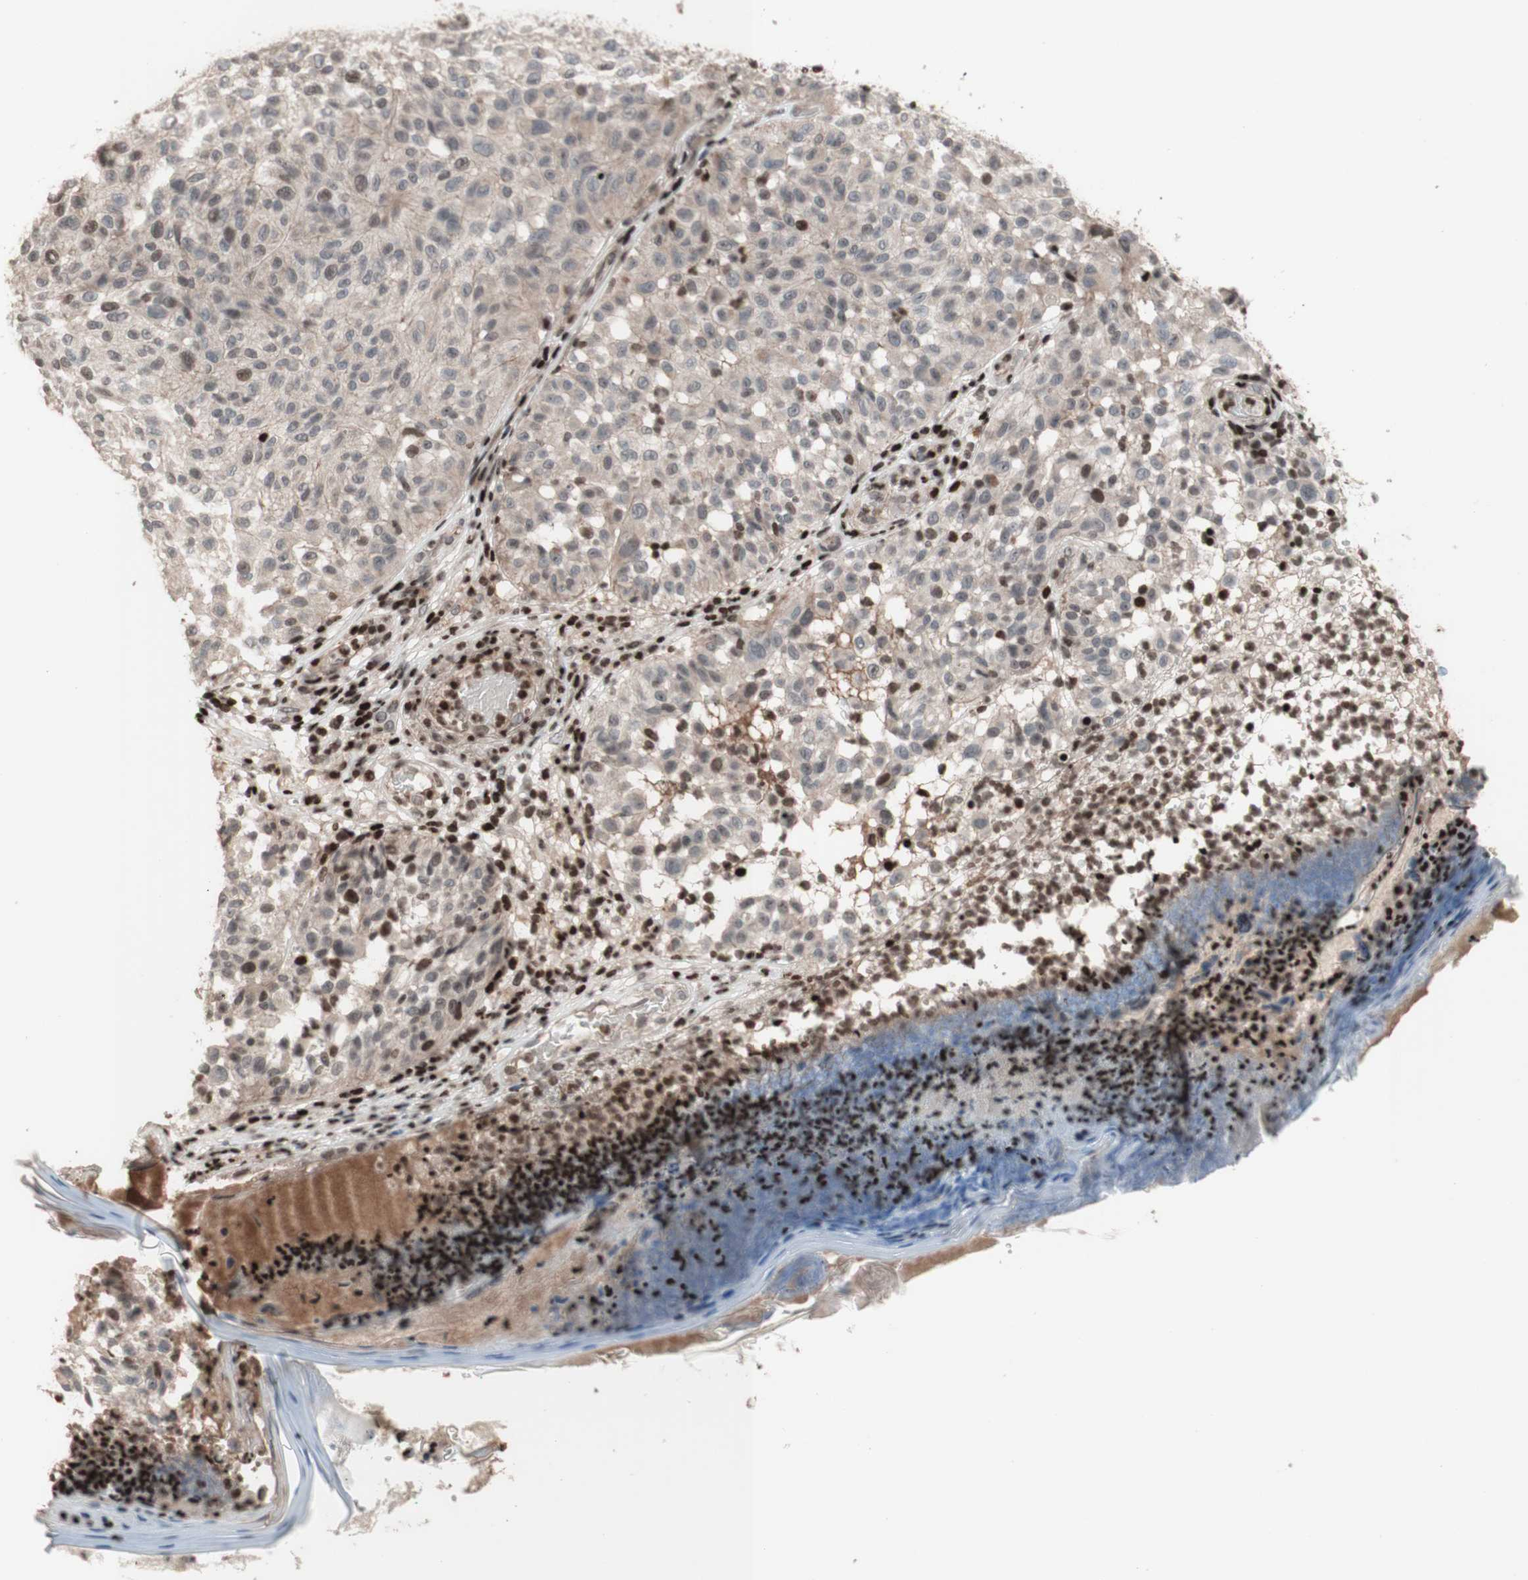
{"staining": {"intensity": "negative", "quantity": "none", "location": "none"}, "tissue": "melanoma", "cell_type": "Tumor cells", "image_type": "cancer", "snomed": [{"axis": "morphology", "description": "Malignant melanoma, NOS"}, {"axis": "topography", "description": "Skin"}], "caption": "There is no significant positivity in tumor cells of melanoma.", "gene": "POLA1", "patient": {"sex": "female", "age": 46}}